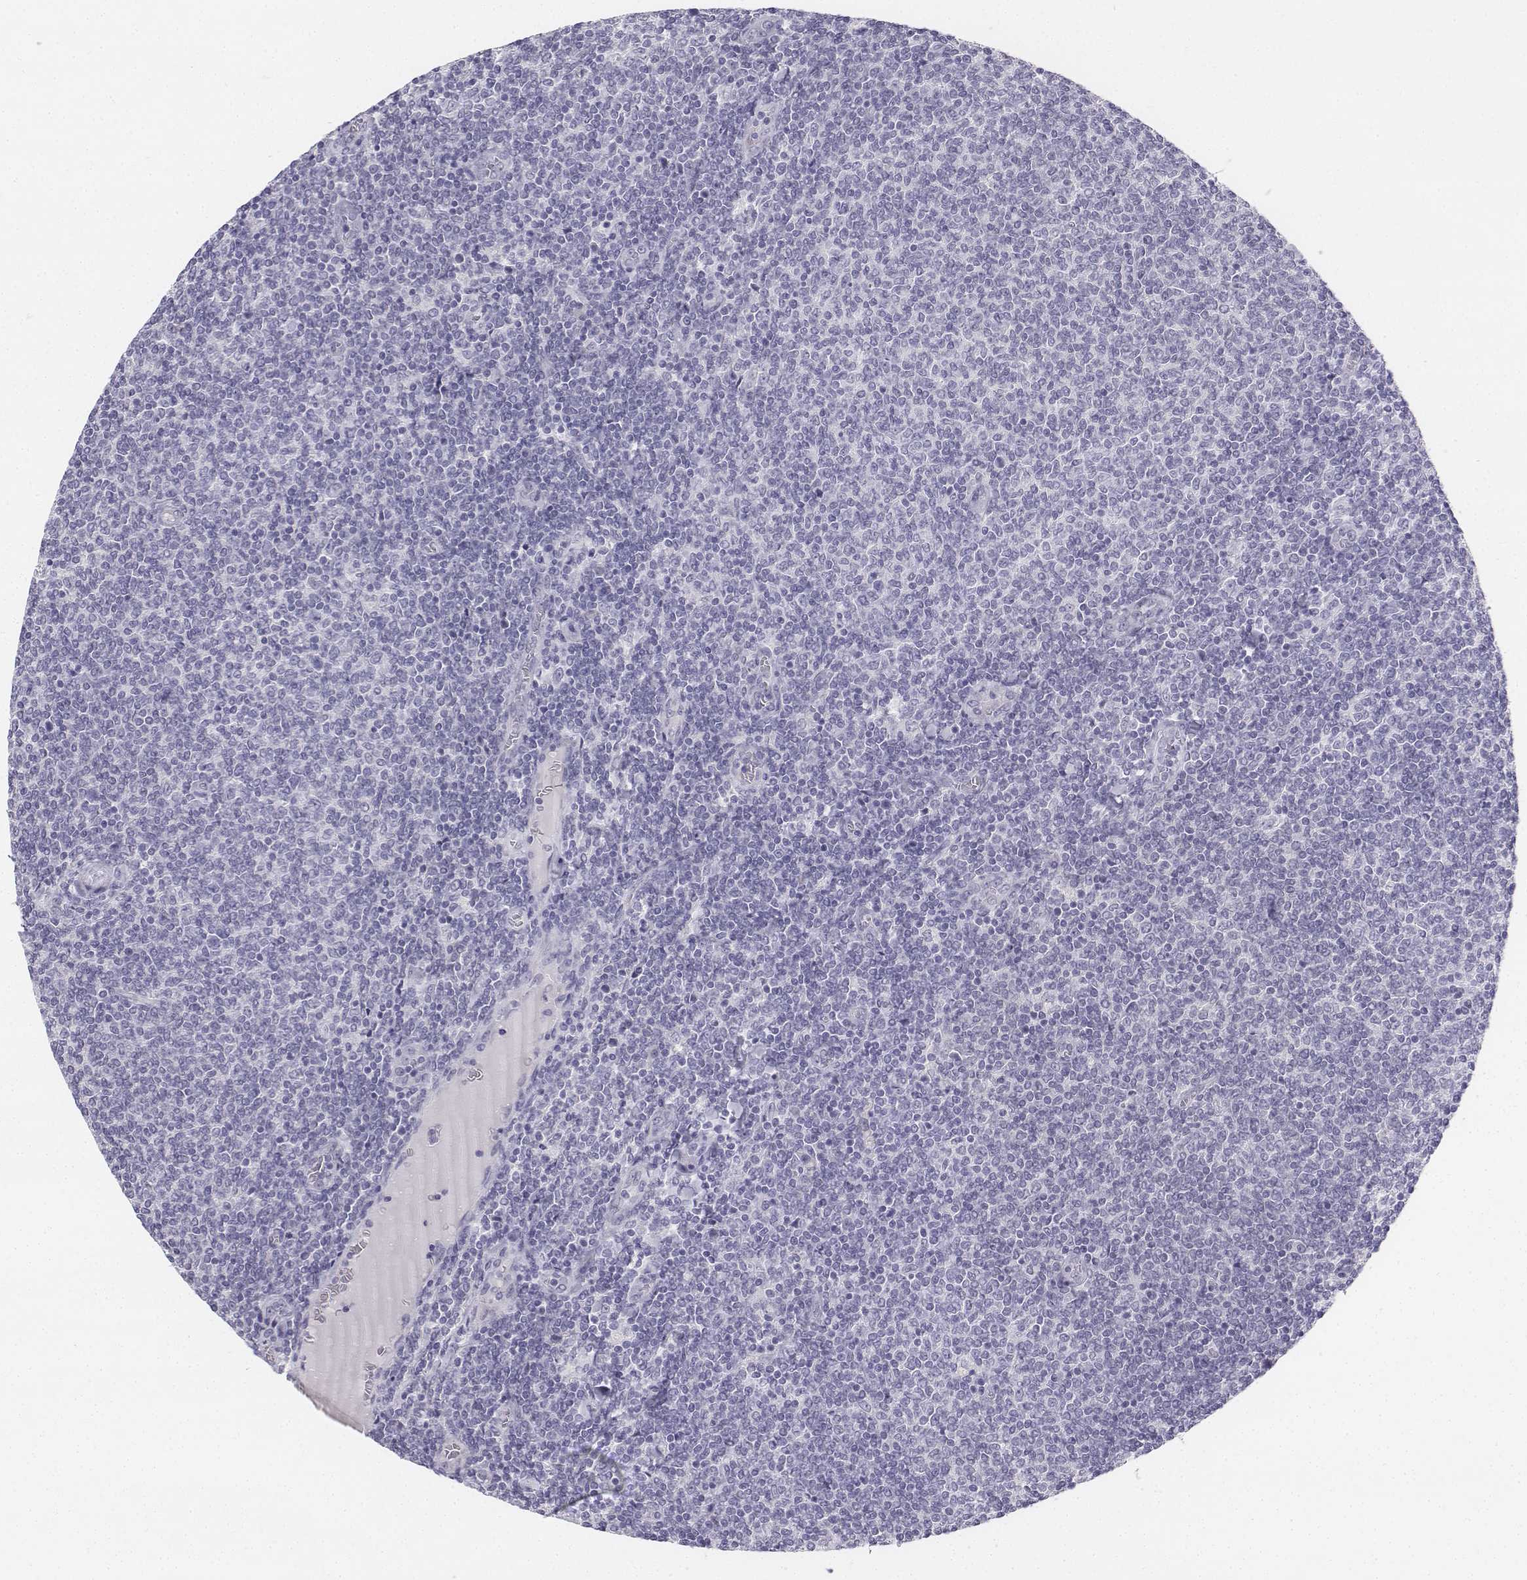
{"staining": {"intensity": "negative", "quantity": "none", "location": "none"}, "tissue": "lymphoma", "cell_type": "Tumor cells", "image_type": "cancer", "snomed": [{"axis": "morphology", "description": "Malignant lymphoma, non-Hodgkin's type, Low grade"}, {"axis": "topography", "description": "Lymph node"}], "caption": "DAB (3,3'-diaminobenzidine) immunohistochemical staining of malignant lymphoma, non-Hodgkin's type (low-grade) reveals no significant expression in tumor cells.", "gene": "UCN2", "patient": {"sex": "male", "age": 52}}